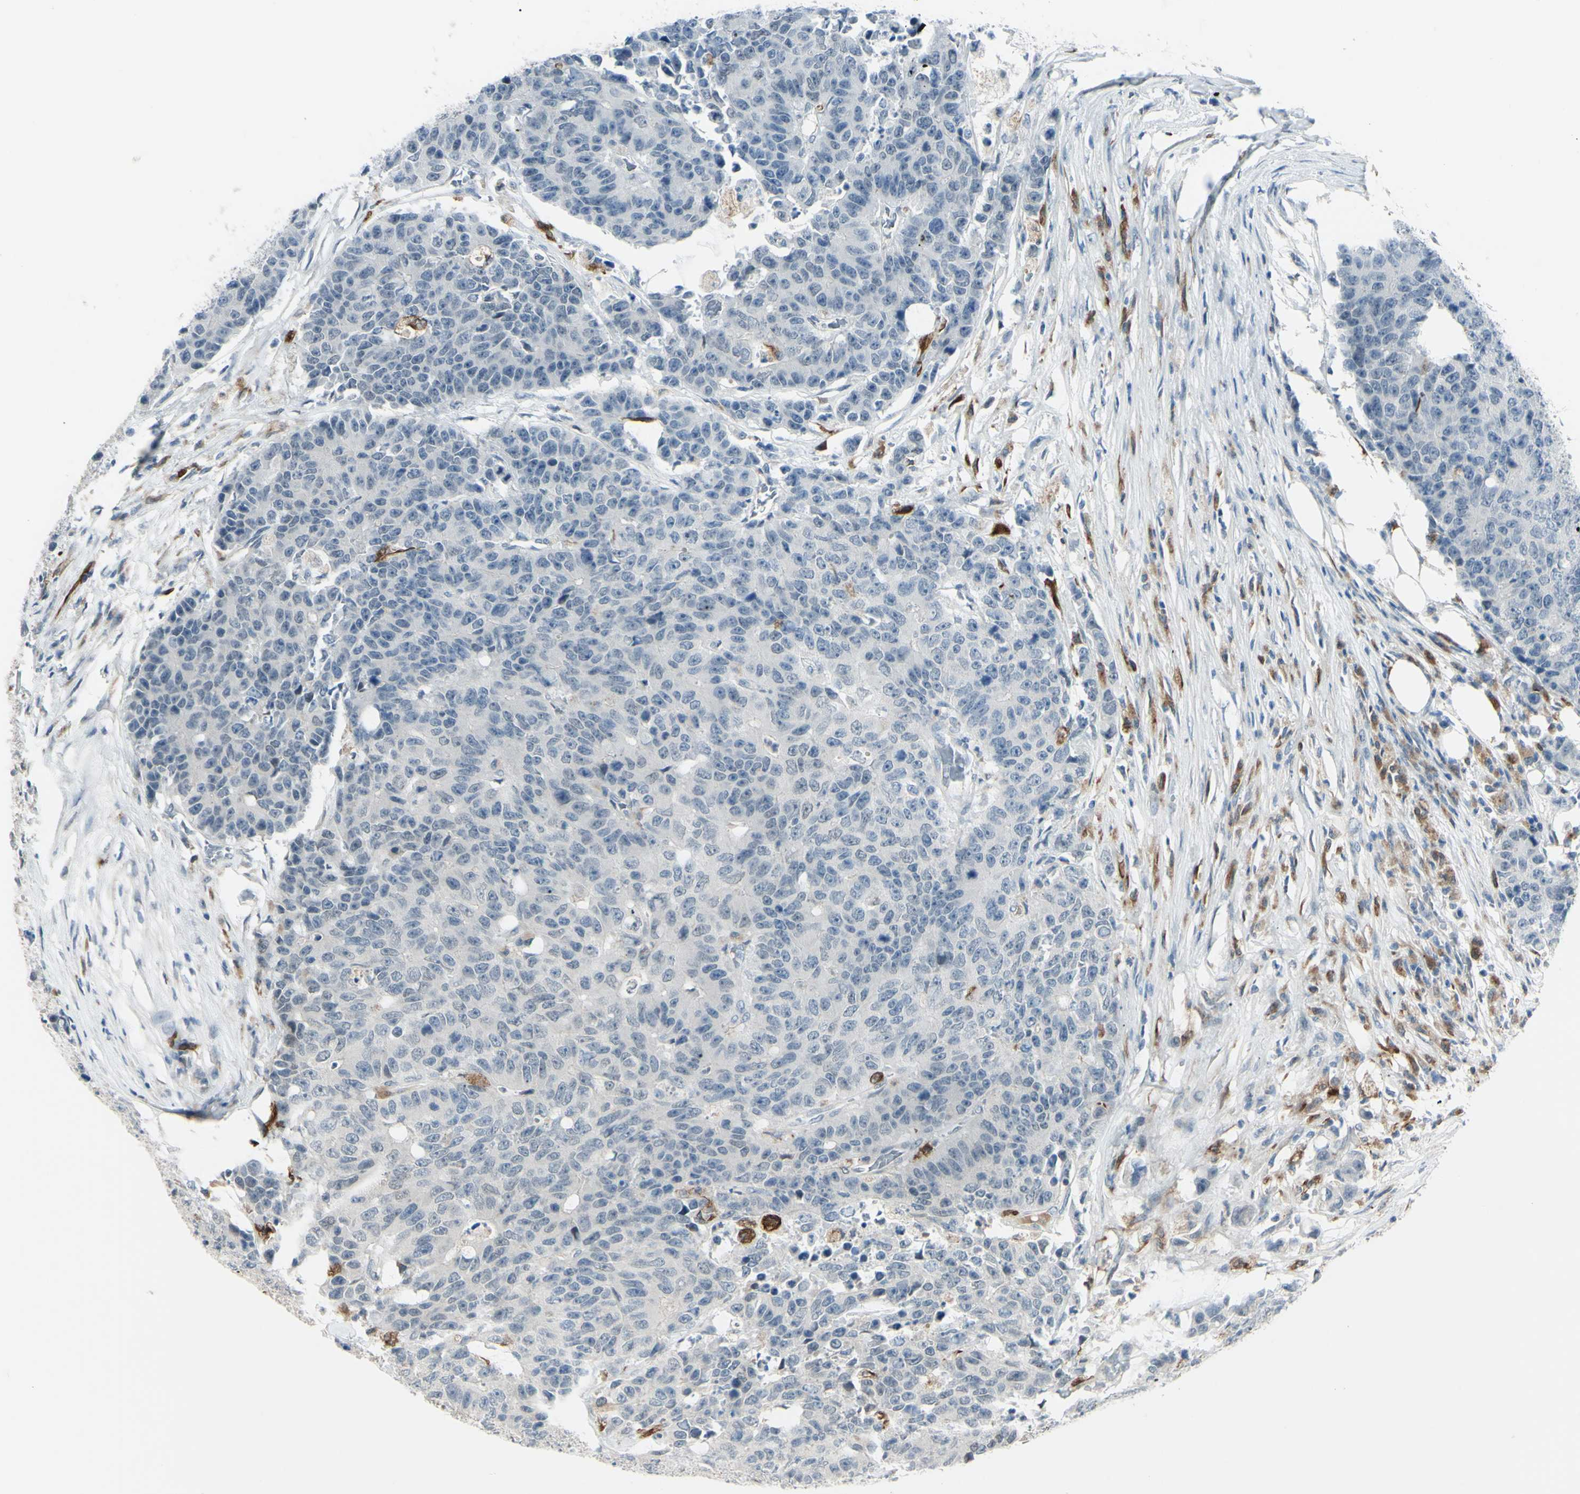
{"staining": {"intensity": "negative", "quantity": "none", "location": "none"}, "tissue": "colorectal cancer", "cell_type": "Tumor cells", "image_type": "cancer", "snomed": [{"axis": "morphology", "description": "Adenocarcinoma, NOS"}, {"axis": "topography", "description": "Colon"}], "caption": "Immunohistochemistry of human colorectal cancer exhibits no expression in tumor cells. (DAB immunohistochemistry (IHC) with hematoxylin counter stain).", "gene": "FGFR2", "patient": {"sex": "female", "age": 86}}